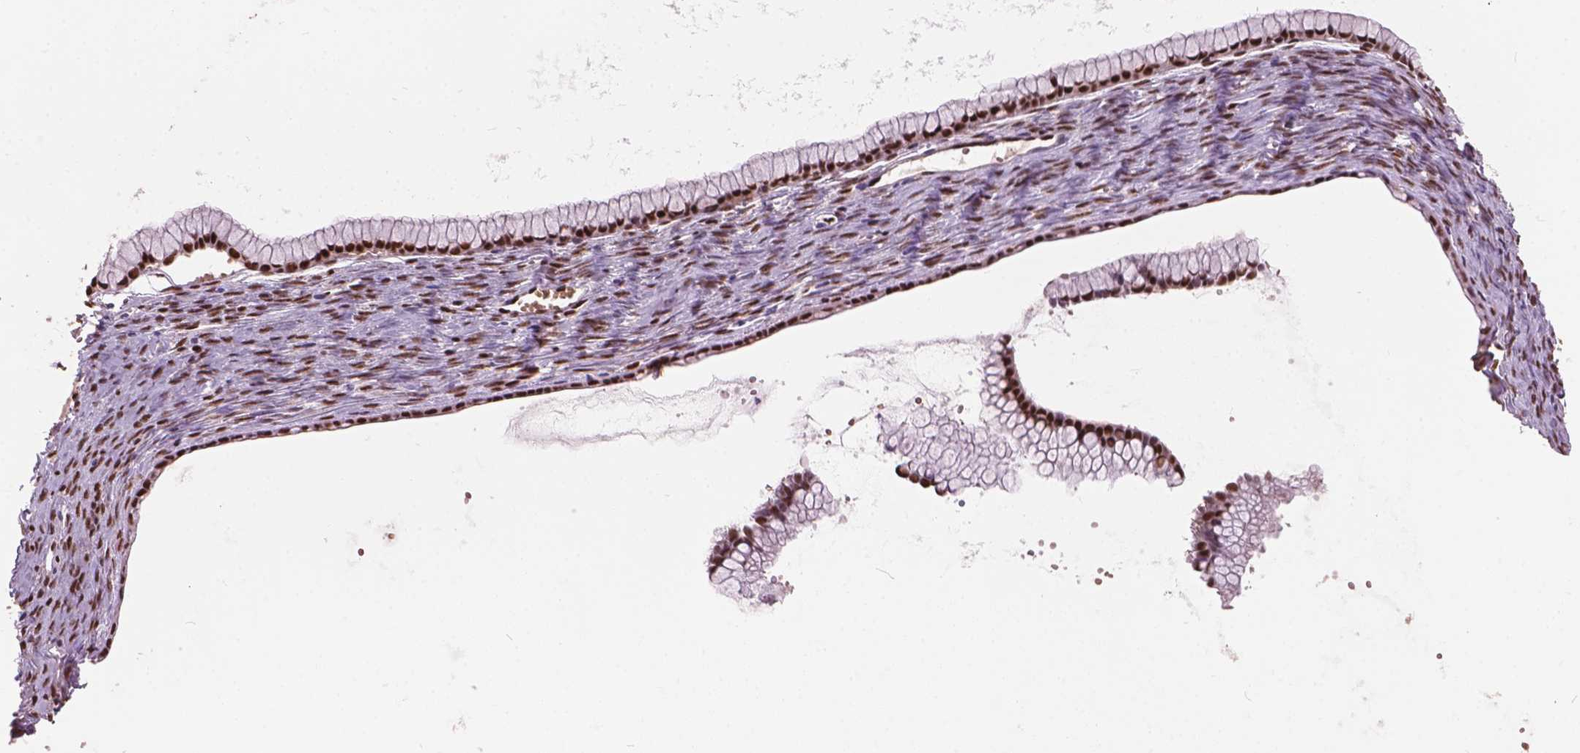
{"staining": {"intensity": "strong", "quantity": ">75%", "location": "nuclear"}, "tissue": "ovarian cancer", "cell_type": "Tumor cells", "image_type": "cancer", "snomed": [{"axis": "morphology", "description": "Cystadenocarcinoma, mucinous, NOS"}, {"axis": "topography", "description": "Ovary"}], "caption": "Immunohistochemical staining of ovarian cancer exhibits strong nuclear protein expression in approximately >75% of tumor cells.", "gene": "ANP32B", "patient": {"sex": "female", "age": 41}}